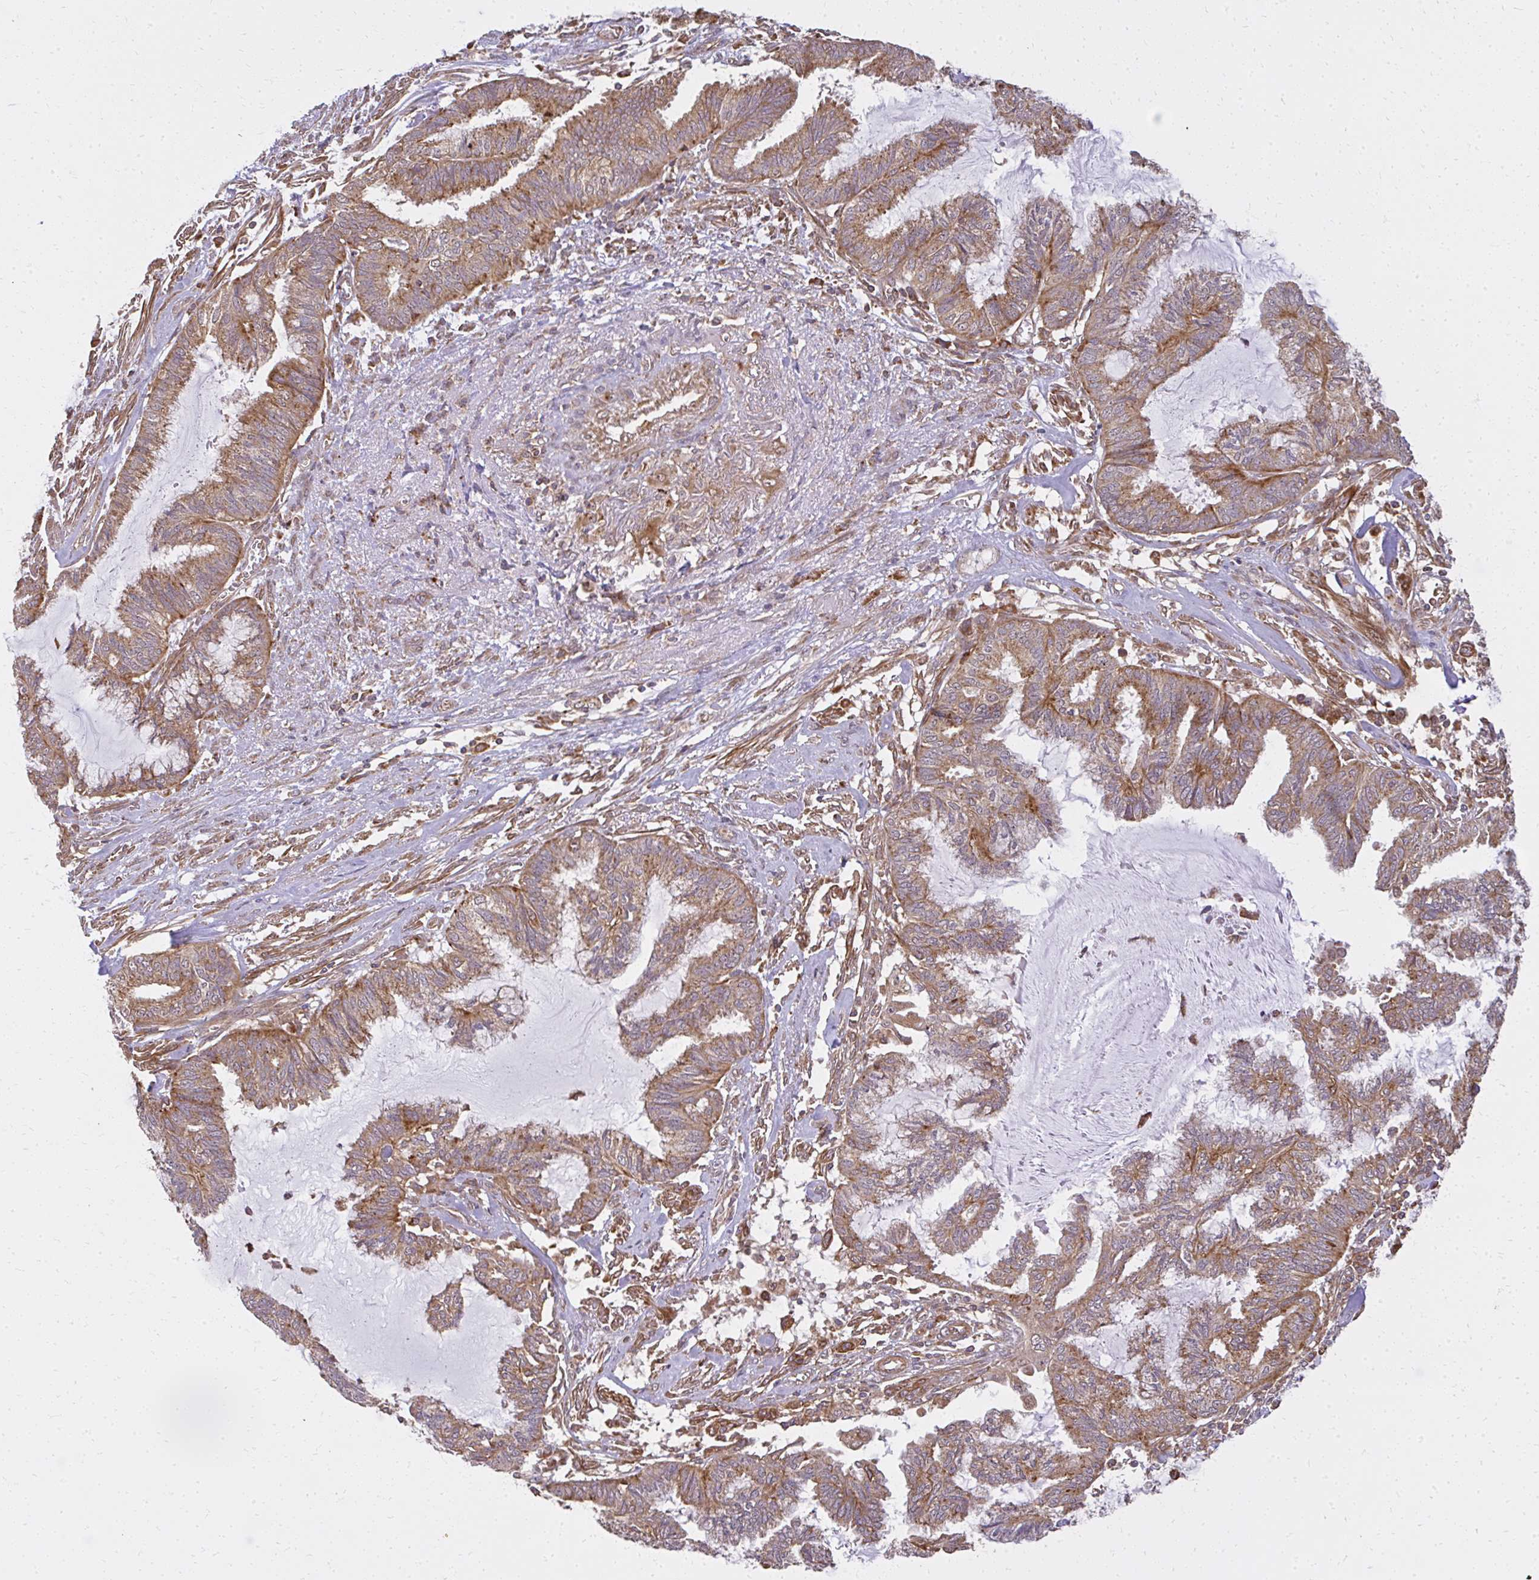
{"staining": {"intensity": "moderate", "quantity": ">75%", "location": "cytoplasmic/membranous"}, "tissue": "endometrial cancer", "cell_type": "Tumor cells", "image_type": "cancer", "snomed": [{"axis": "morphology", "description": "Adenocarcinoma, NOS"}, {"axis": "topography", "description": "Endometrium"}], "caption": "A medium amount of moderate cytoplasmic/membranous staining is appreciated in approximately >75% of tumor cells in endometrial cancer tissue. (Brightfield microscopy of DAB IHC at high magnification).", "gene": "GNS", "patient": {"sex": "female", "age": 86}}